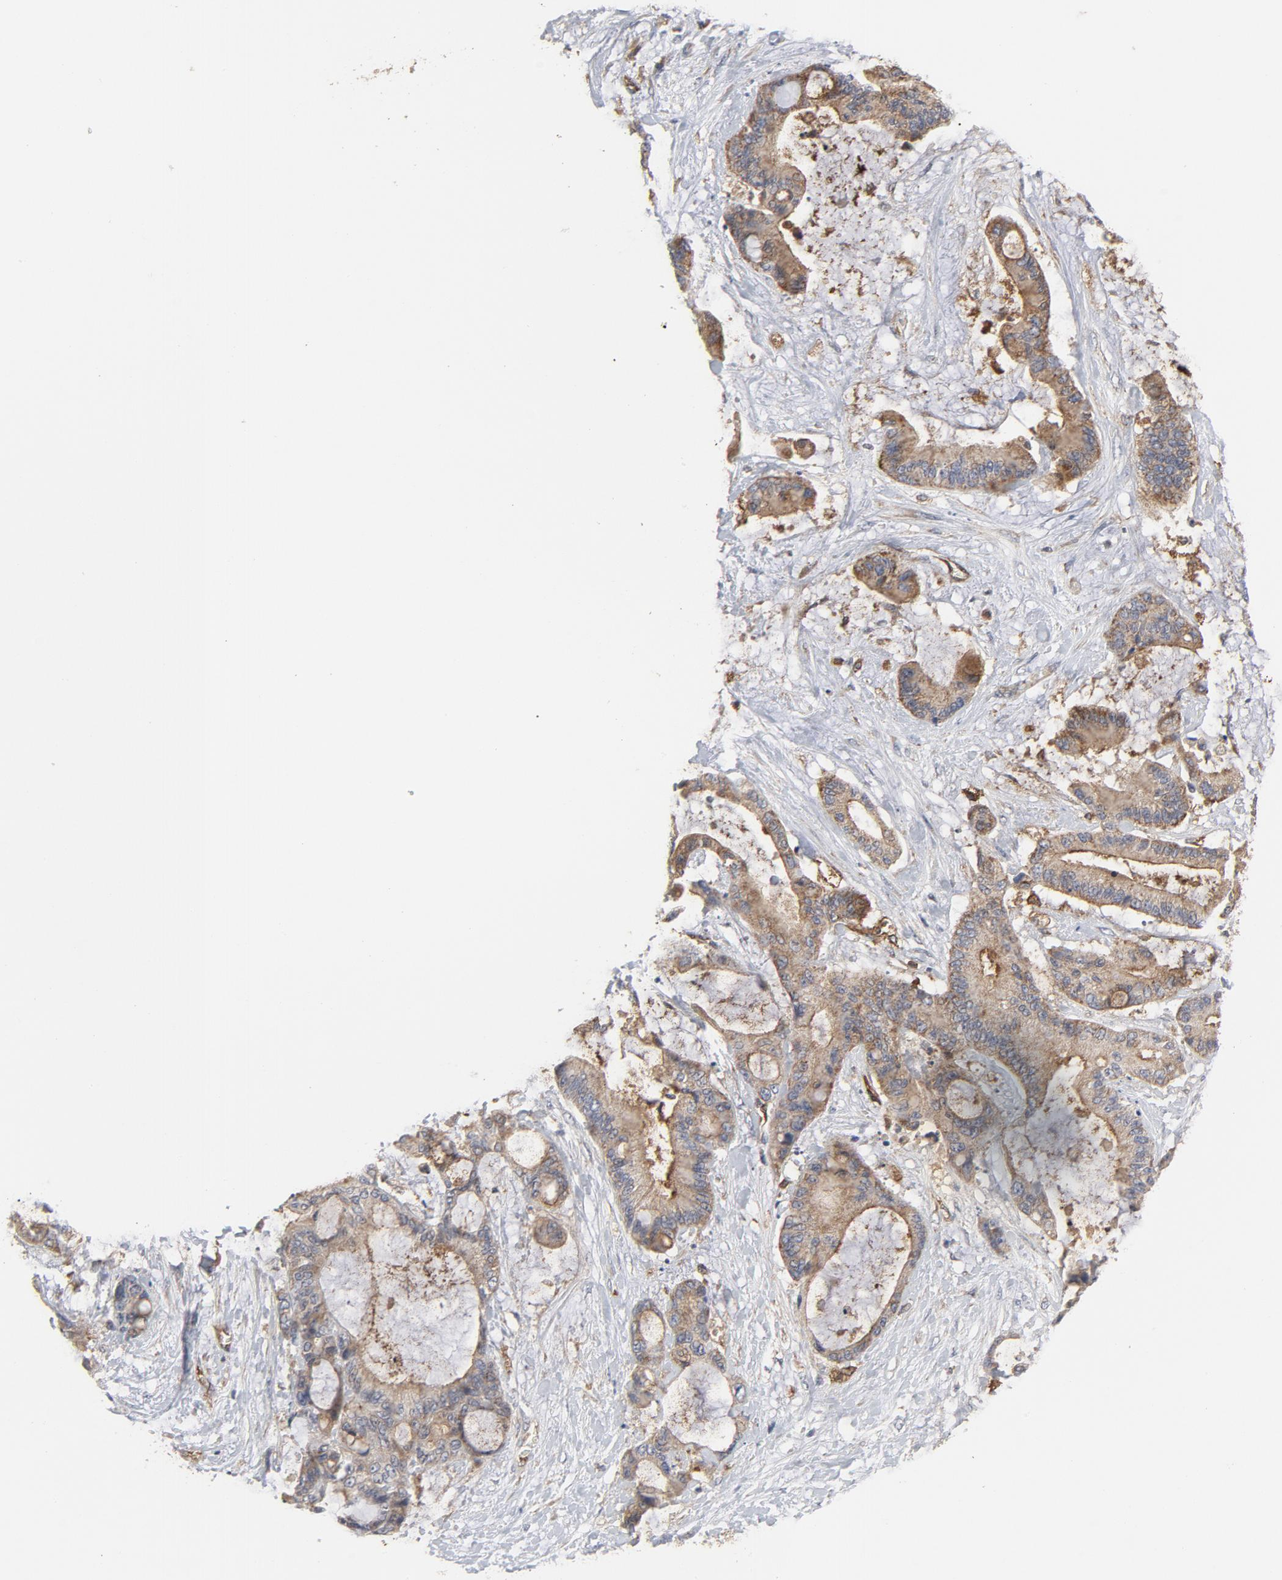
{"staining": {"intensity": "moderate", "quantity": ">75%", "location": "cytoplasmic/membranous"}, "tissue": "liver cancer", "cell_type": "Tumor cells", "image_type": "cancer", "snomed": [{"axis": "morphology", "description": "Cholangiocarcinoma"}, {"axis": "topography", "description": "Liver"}], "caption": "DAB immunohistochemical staining of cholangiocarcinoma (liver) exhibits moderate cytoplasmic/membranous protein positivity in approximately >75% of tumor cells. The staining was performed using DAB (3,3'-diaminobenzidine), with brown indicating positive protein expression. Nuclei are stained blue with hematoxylin.", "gene": "RAPGEF4", "patient": {"sex": "female", "age": 73}}